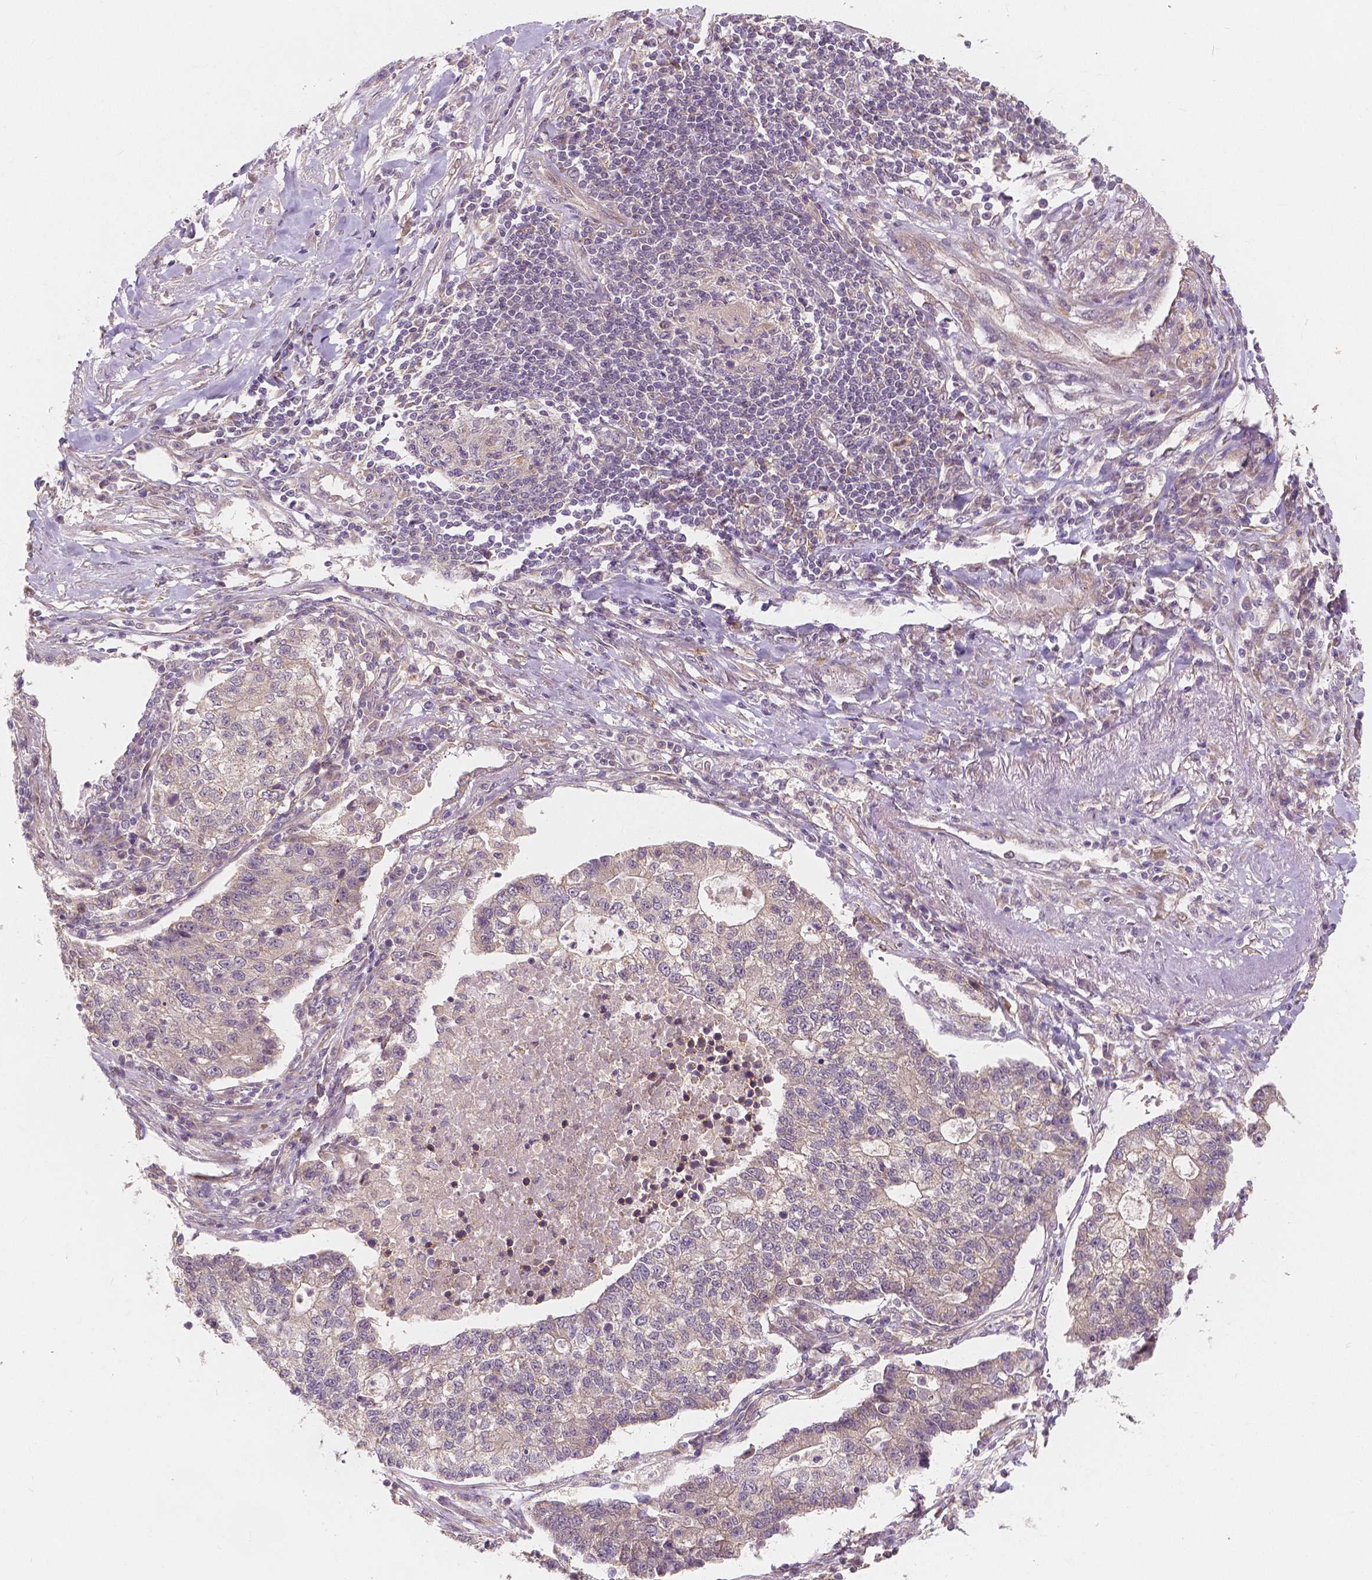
{"staining": {"intensity": "weak", "quantity": "25%-75%", "location": "cytoplasmic/membranous"}, "tissue": "lung cancer", "cell_type": "Tumor cells", "image_type": "cancer", "snomed": [{"axis": "morphology", "description": "Adenocarcinoma, NOS"}, {"axis": "topography", "description": "Lung"}], "caption": "A brown stain labels weak cytoplasmic/membranous staining of a protein in adenocarcinoma (lung) tumor cells.", "gene": "SNX12", "patient": {"sex": "male", "age": 57}}